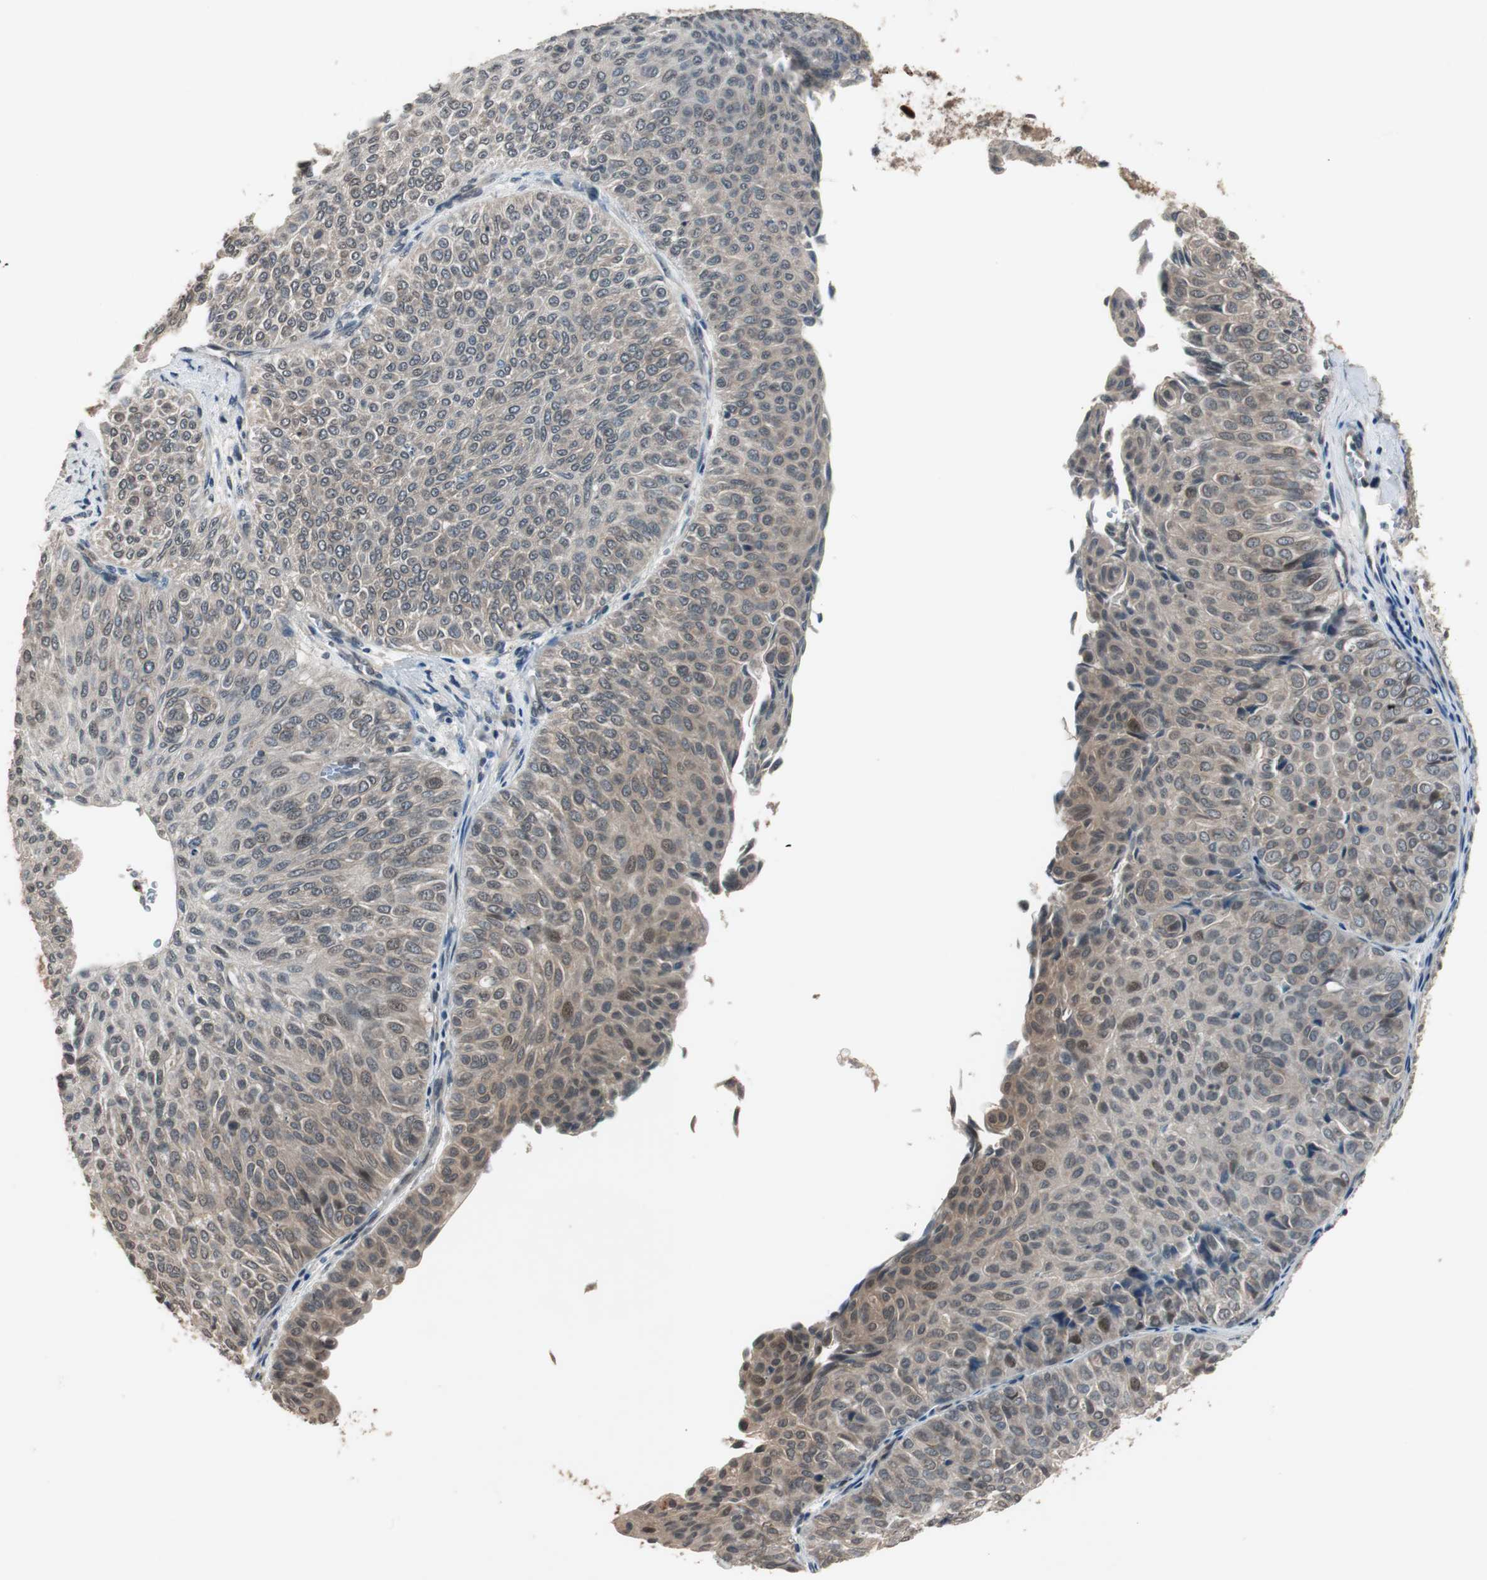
{"staining": {"intensity": "weak", "quantity": "<25%", "location": "cytoplasmic/membranous"}, "tissue": "urothelial cancer", "cell_type": "Tumor cells", "image_type": "cancer", "snomed": [{"axis": "morphology", "description": "Urothelial carcinoma, Low grade"}, {"axis": "topography", "description": "Urinary bladder"}], "caption": "Immunohistochemistry (IHC) histopathology image of urothelial cancer stained for a protein (brown), which exhibits no positivity in tumor cells. (DAB (3,3'-diaminobenzidine) immunohistochemistry, high magnification).", "gene": "BOLA1", "patient": {"sex": "male", "age": 78}}